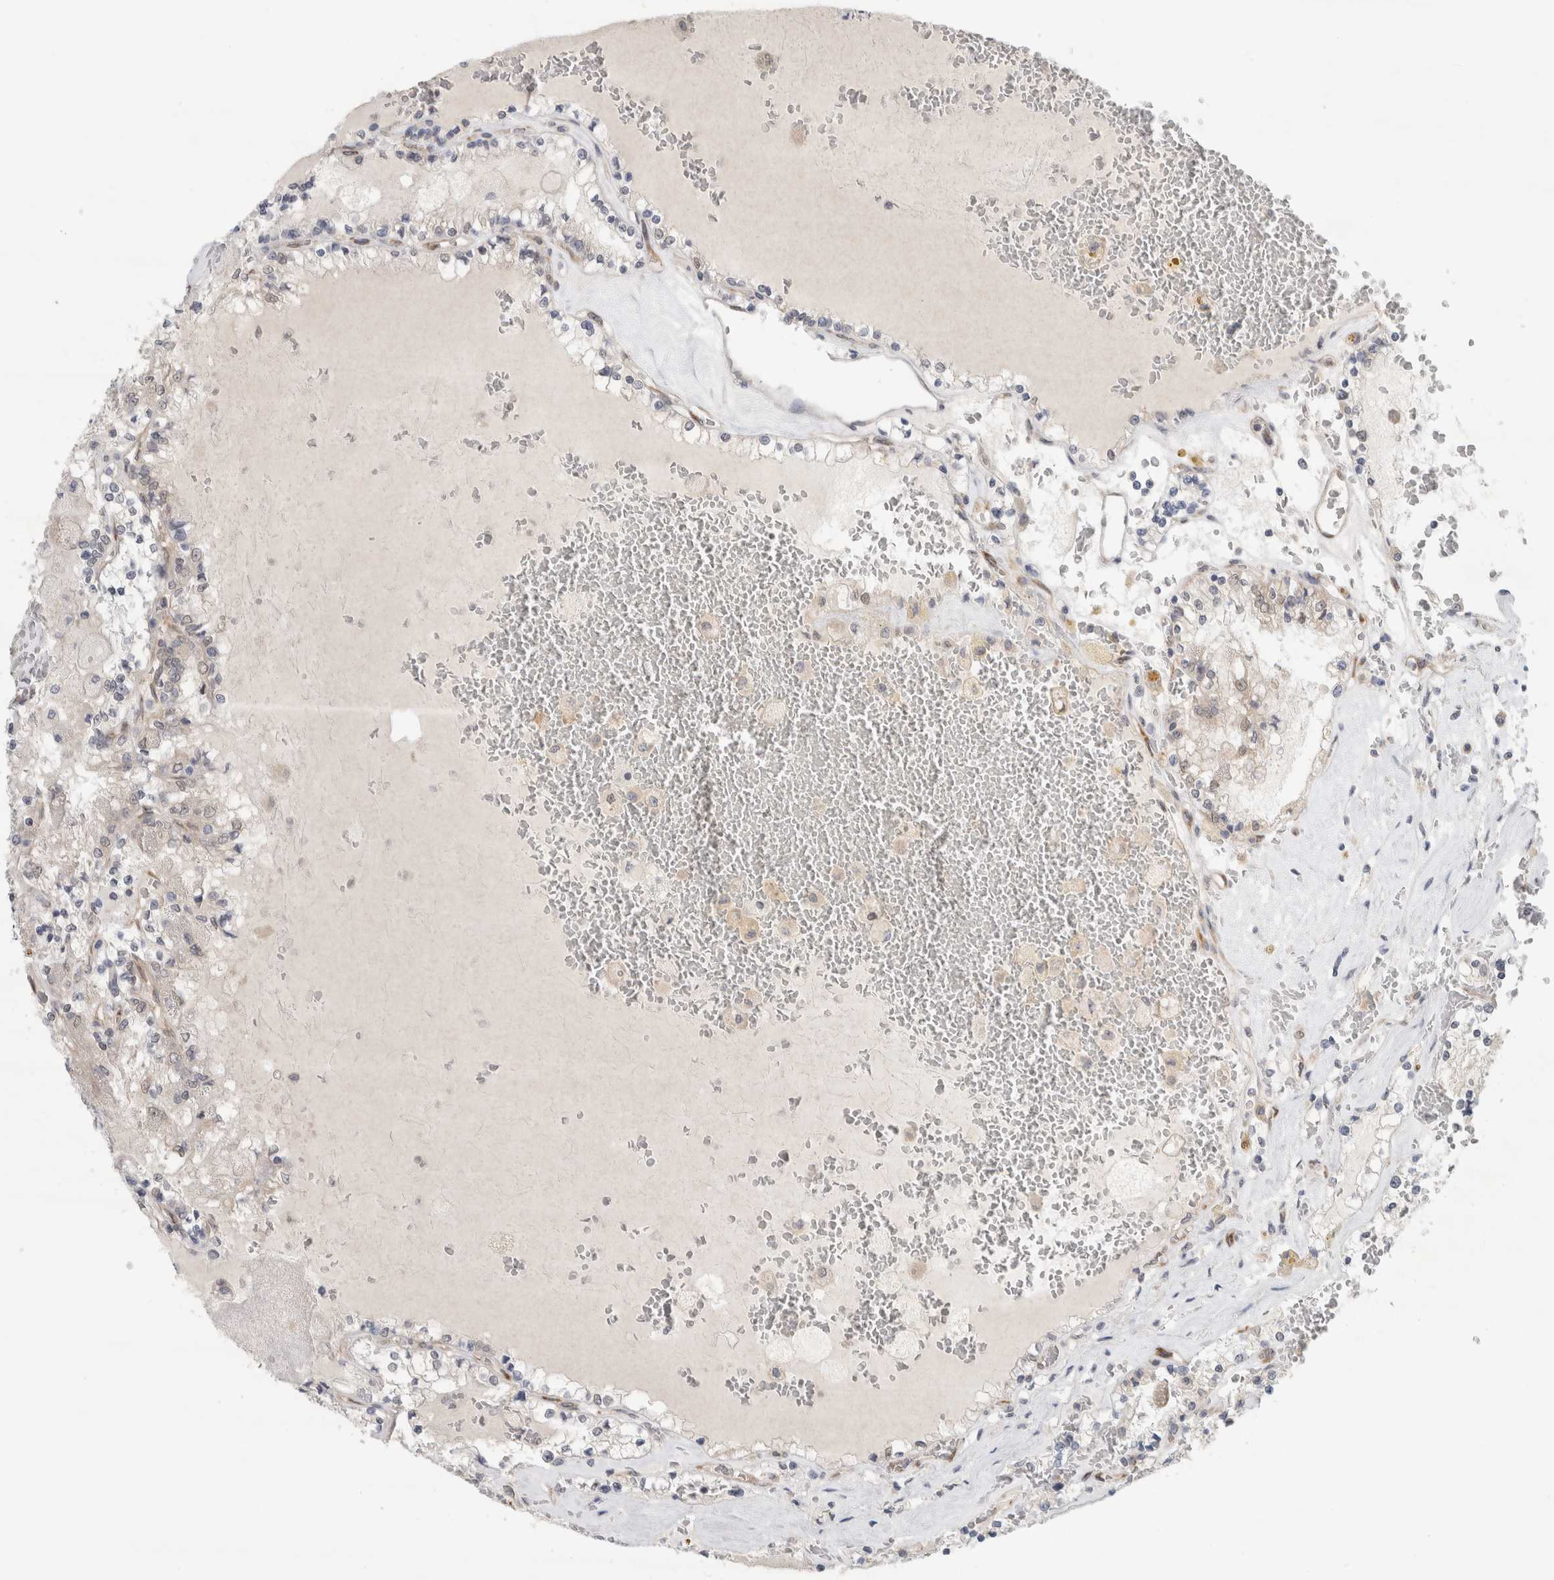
{"staining": {"intensity": "negative", "quantity": "none", "location": "none"}, "tissue": "renal cancer", "cell_type": "Tumor cells", "image_type": "cancer", "snomed": [{"axis": "morphology", "description": "Adenocarcinoma, NOS"}, {"axis": "topography", "description": "Kidney"}], "caption": "This histopathology image is of renal adenocarcinoma stained with IHC to label a protein in brown with the nuclei are counter-stained blue. There is no staining in tumor cells.", "gene": "EIF4G3", "patient": {"sex": "female", "age": 56}}